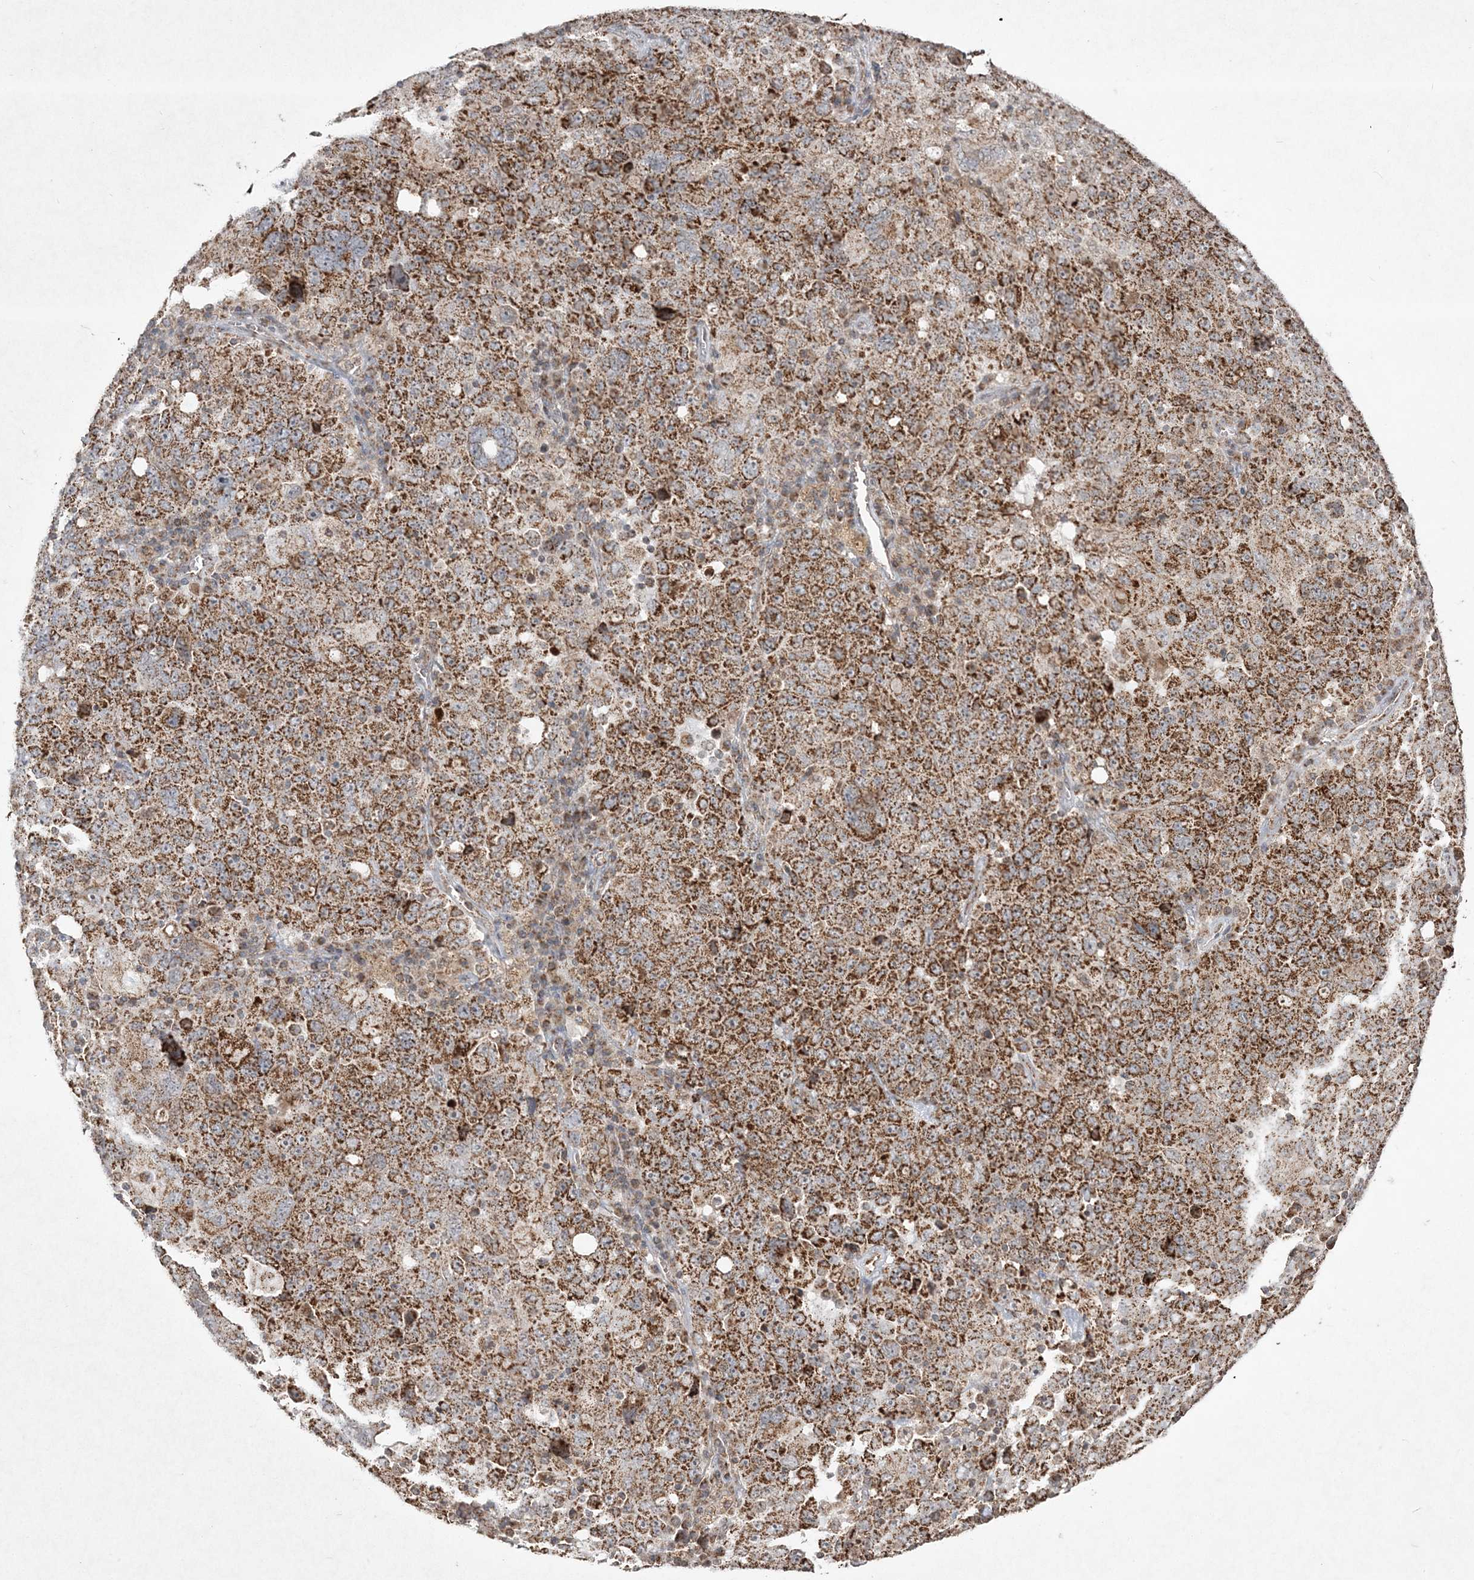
{"staining": {"intensity": "strong", "quantity": ">75%", "location": "cytoplasmic/membranous"}, "tissue": "ovarian cancer", "cell_type": "Tumor cells", "image_type": "cancer", "snomed": [{"axis": "morphology", "description": "Carcinoma, endometroid"}, {"axis": "topography", "description": "Ovary"}], "caption": "High-magnification brightfield microscopy of ovarian cancer (endometroid carcinoma) stained with DAB (brown) and counterstained with hematoxylin (blue). tumor cells exhibit strong cytoplasmic/membranous positivity is seen in approximately>75% of cells.", "gene": "LRPPRC", "patient": {"sex": "female", "age": 62}}